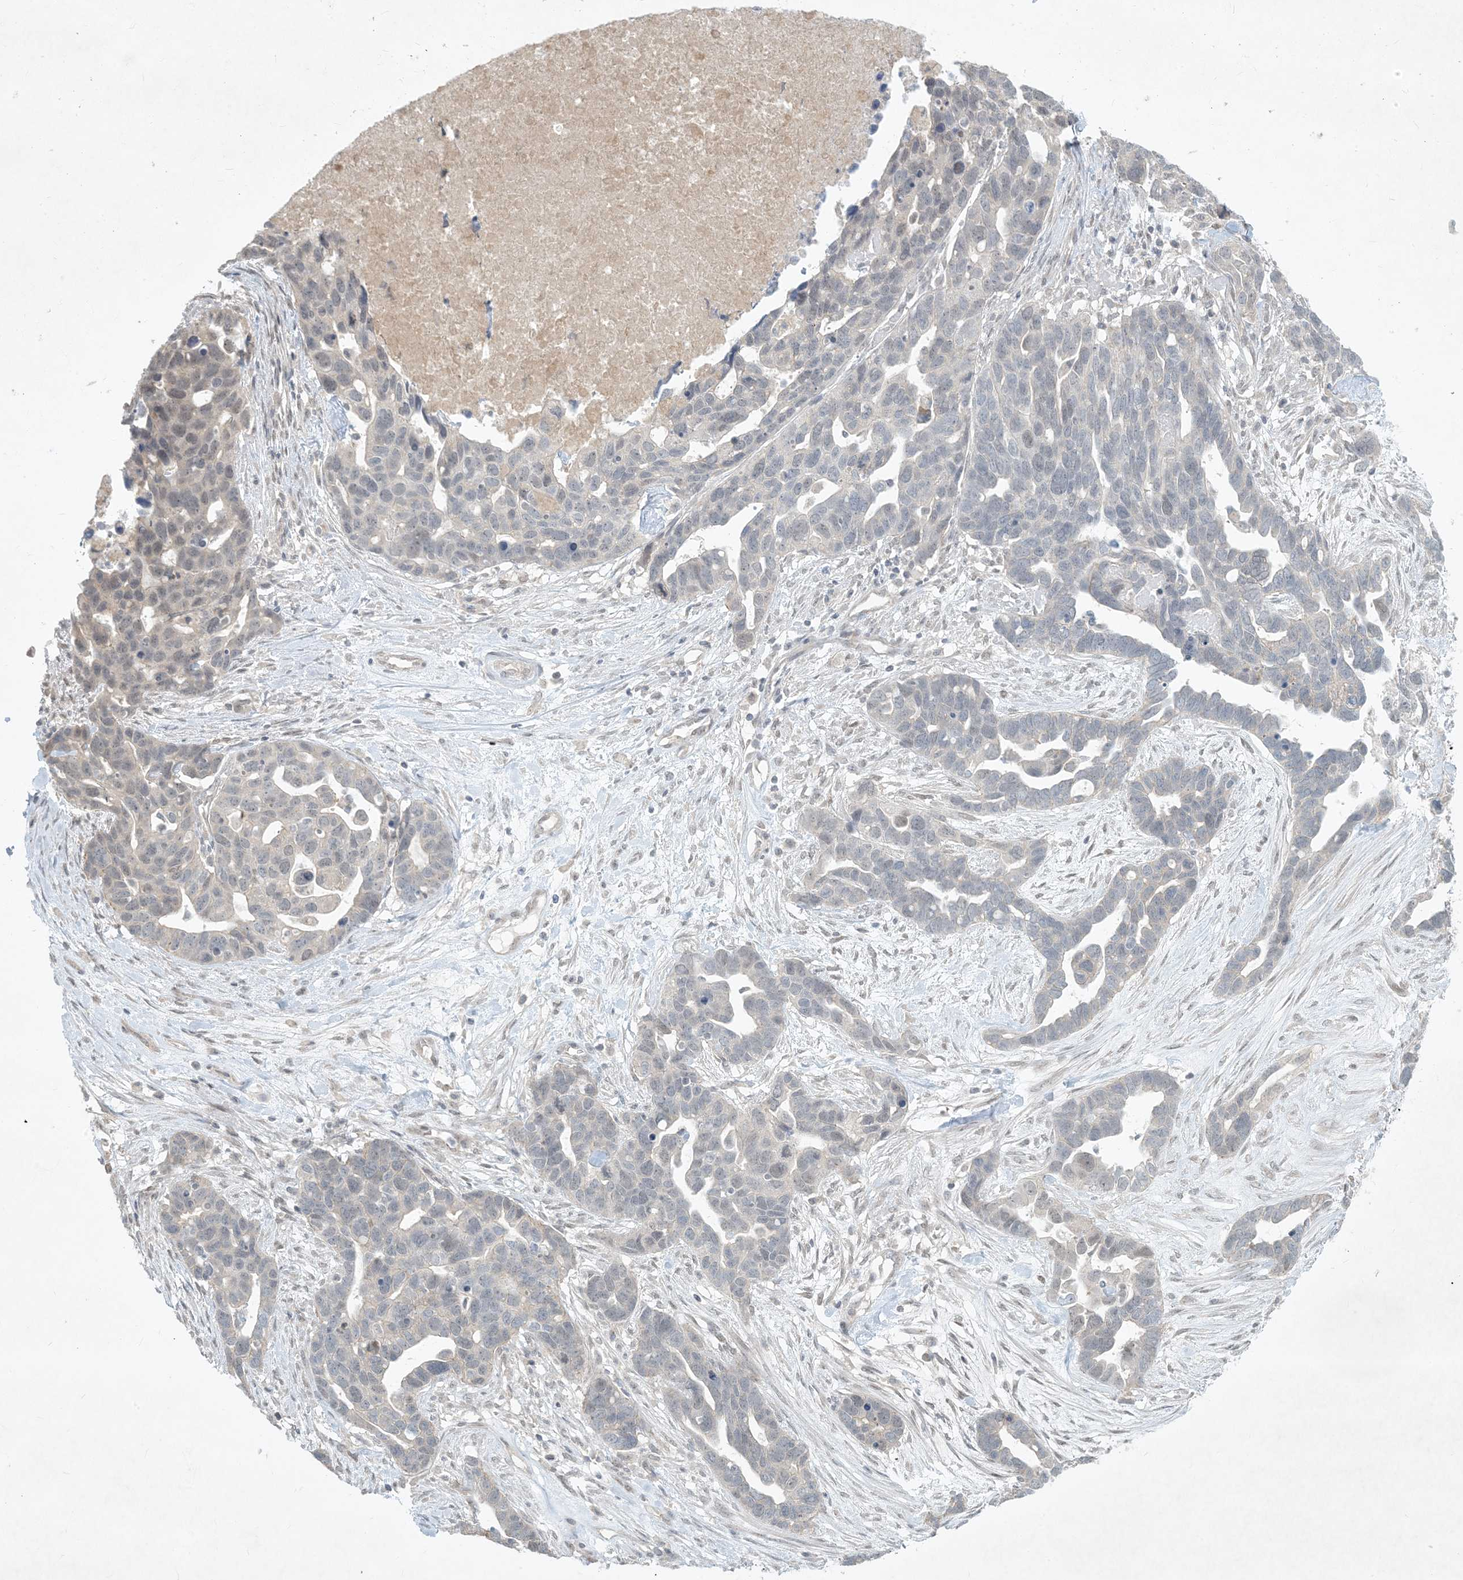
{"staining": {"intensity": "negative", "quantity": "none", "location": "none"}, "tissue": "ovarian cancer", "cell_type": "Tumor cells", "image_type": "cancer", "snomed": [{"axis": "morphology", "description": "Cystadenocarcinoma, serous, NOS"}, {"axis": "topography", "description": "Ovary"}], "caption": "High magnification brightfield microscopy of serous cystadenocarcinoma (ovarian) stained with DAB (3,3'-diaminobenzidine) (brown) and counterstained with hematoxylin (blue): tumor cells show no significant staining.", "gene": "BCORL1", "patient": {"sex": "female", "age": 54}}